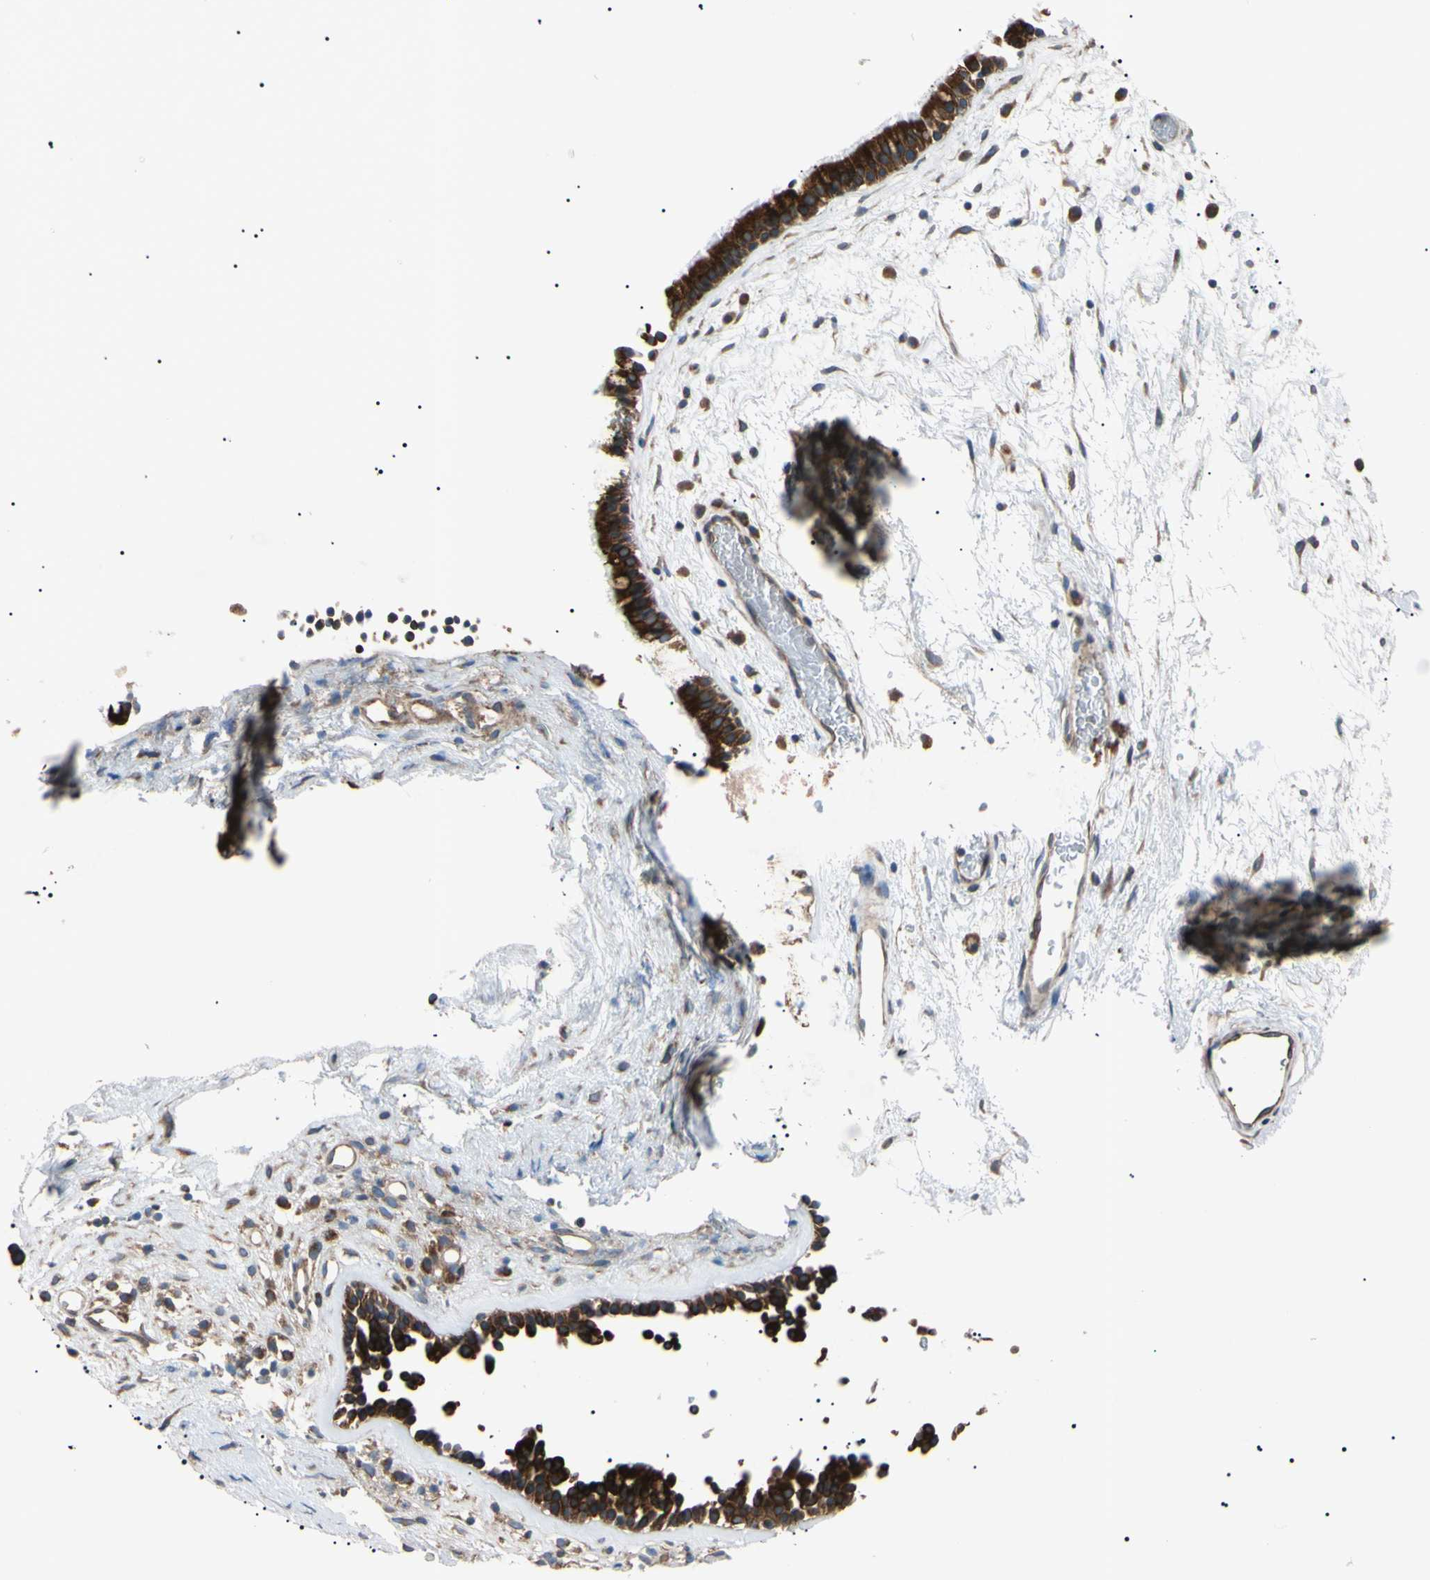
{"staining": {"intensity": "strong", "quantity": ">75%", "location": "cytoplasmic/membranous"}, "tissue": "nasopharynx", "cell_type": "Respiratory epithelial cells", "image_type": "normal", "snomed": [{"axis": "morphology", "description": "Normal tissue, NOS"}, {"axis": "morphology", "description": "Inflammation, NOS"}, {"axis": "topography", "description": "Nasopharynx"}], "caption": "Protein expression analysis of unremarkable nasopharynx exhibits strong cytoplasmic/membranous expression in approximately >75% of respiratory epithelial cells.", "gene": "VAPA", "patient": {"sex": "male", "age": 48}}